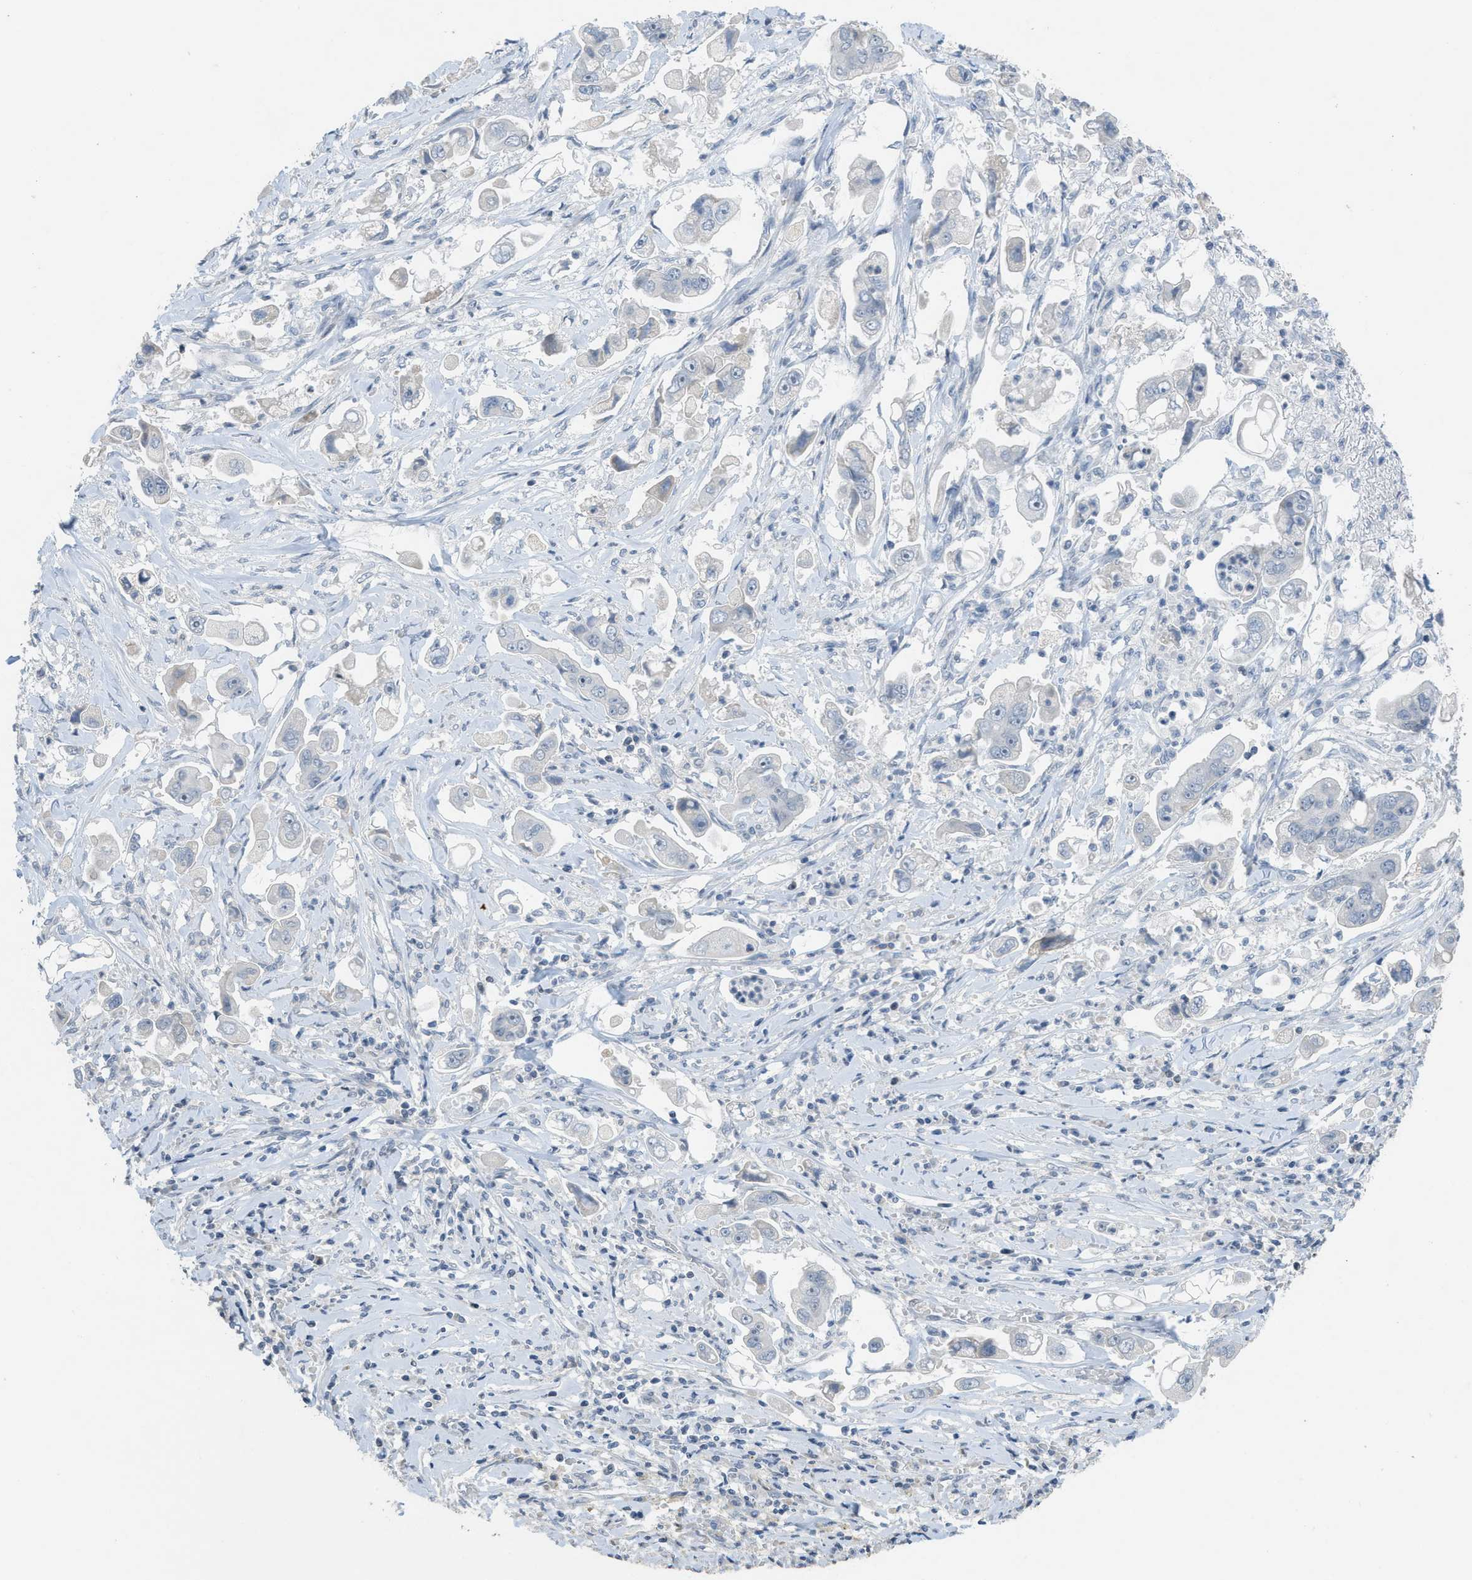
{"staining": {"intensity": "negative", "quantity": "none", "location": "none"}, "tissue": "stomach cancer", "cell_type": "Tumor cells", "image_type": "cancer", "snomed": [{"axis": "morphology", "description": "Adenocarcinoma, NOS"}, {"axis": "topography", "description": "Stomach"}], "caption": "Protein analysis of stomach cancer reveals no significant staining in tumor cells.", "gene": "TXNDC2", "patient": {"sex": "male", "age": 62}}